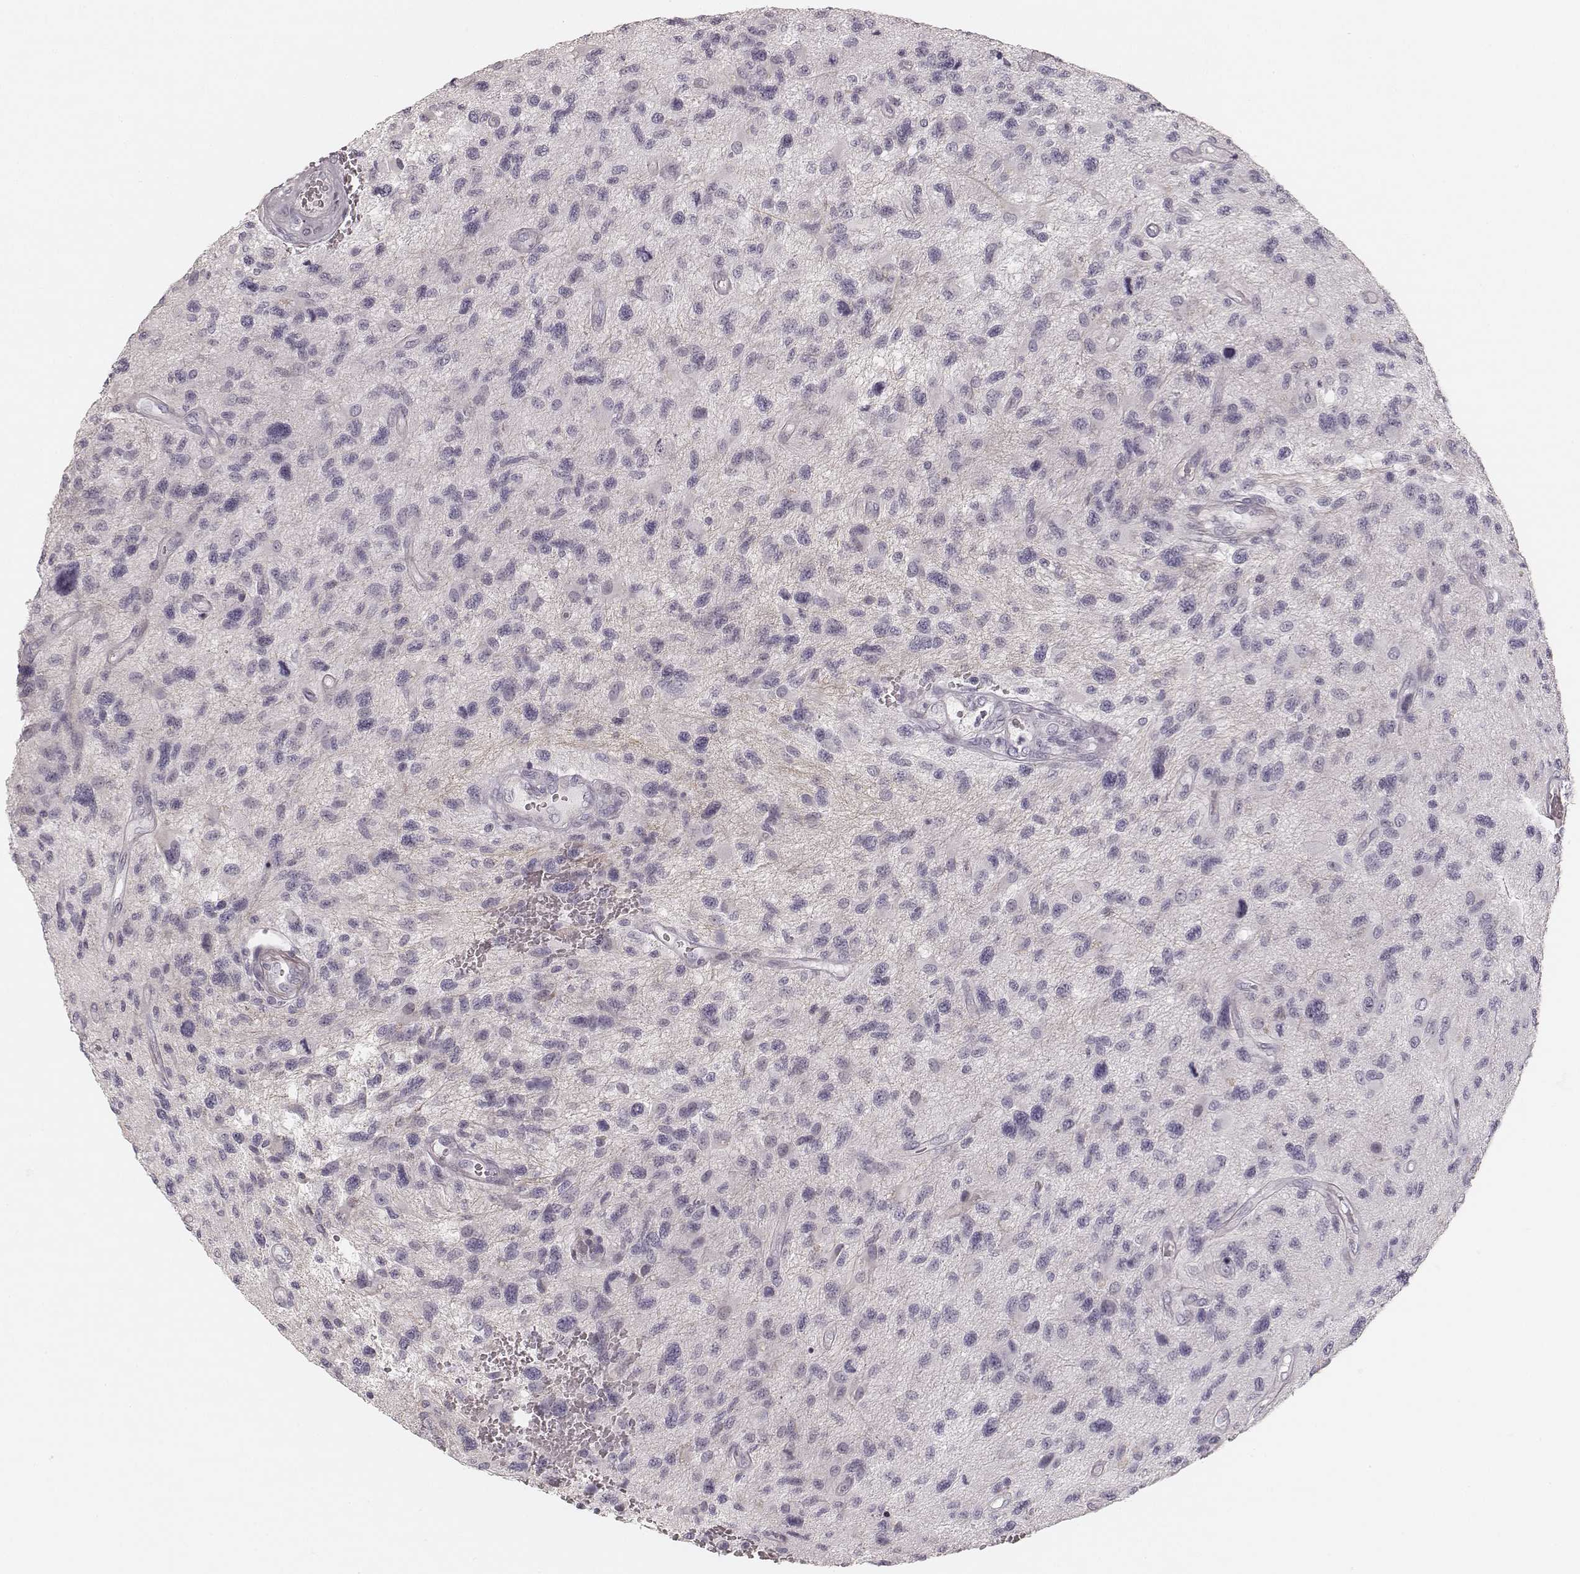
{"staining": {"intensity": "negative", "quantity": "none", "location": "none"}, "tissue": "glioma", "cell_type": "Tumor cells", "image_type": "cancer", "snomed": [{"axis": "morphology", "description": "Glioma, malignant, NOS"}, {"axis": "morphology", "description": "Glioma, malignant, High grade"}, {"axis": "topography", "description": "Brain"}], "caption": "Tumor cells are negative for brown protein staining in glioma.", "gene": "SPATA24", "patient": {"sex": "female", "age": 71}}